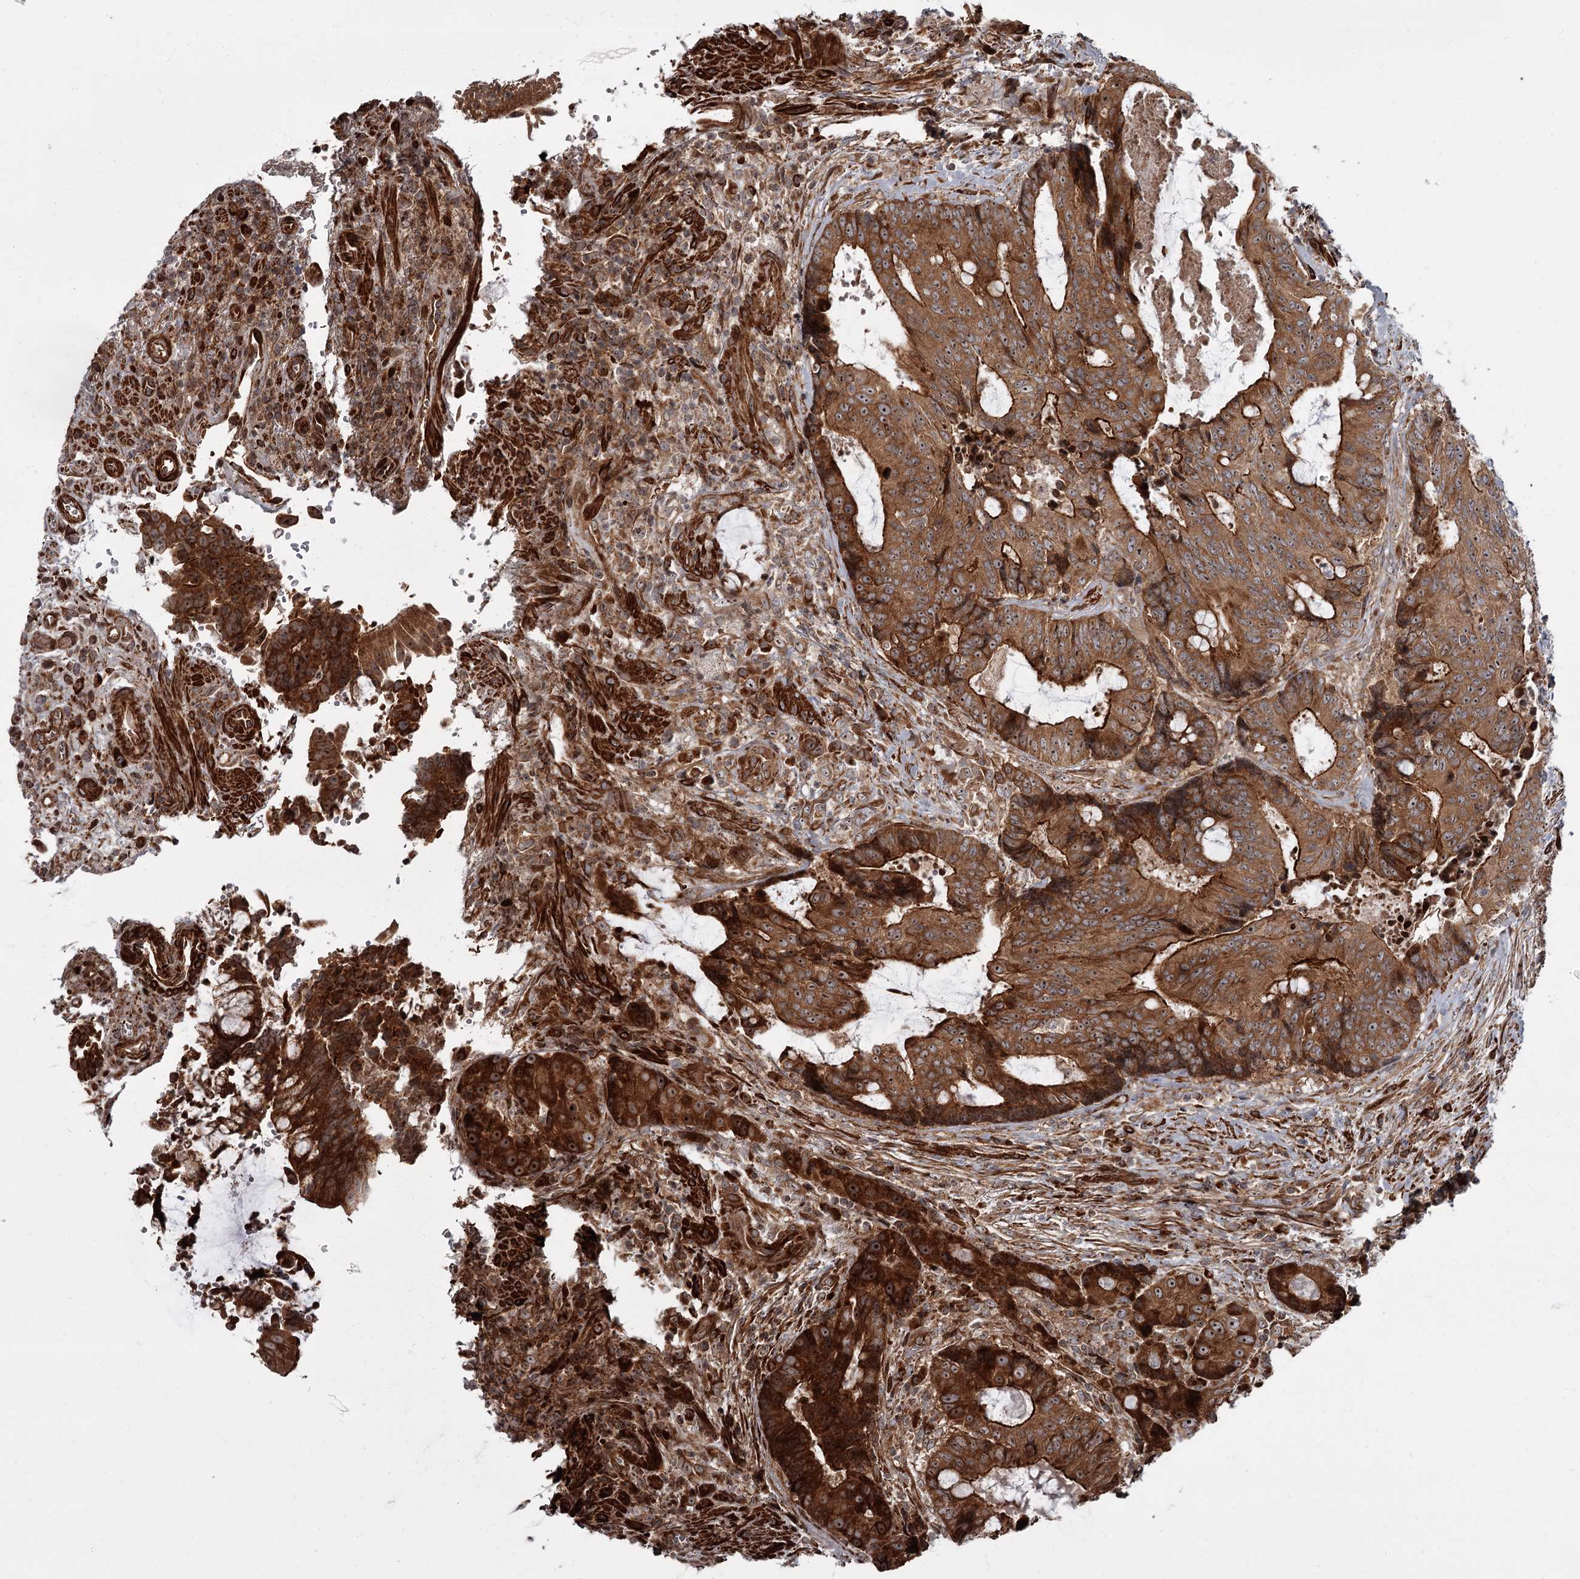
{"staining": {"intensity": "strong", "quantity": ">75%", "location": "cytoplasmic/membranous,nuclear"}, "tissue": "colorectal cancer", "cell_type": "Tumor cells", "image_type": "cancer", "snomed": [{"axis": "morphology", "description": "Adenocarcinoma, NOS"}, {"axis": "topography", "description": "Rectum"}], "caption": "DAB (3,3'-diaminobenzidine) immunohistochemical staining of colorectal adenocarcinoma shows strong cytoplasmic/membranous and nuclear protein expression in approximately >75% of tumor cells.", "gene": "THAP9", "patient": {"sex": "male", "age": 69}}